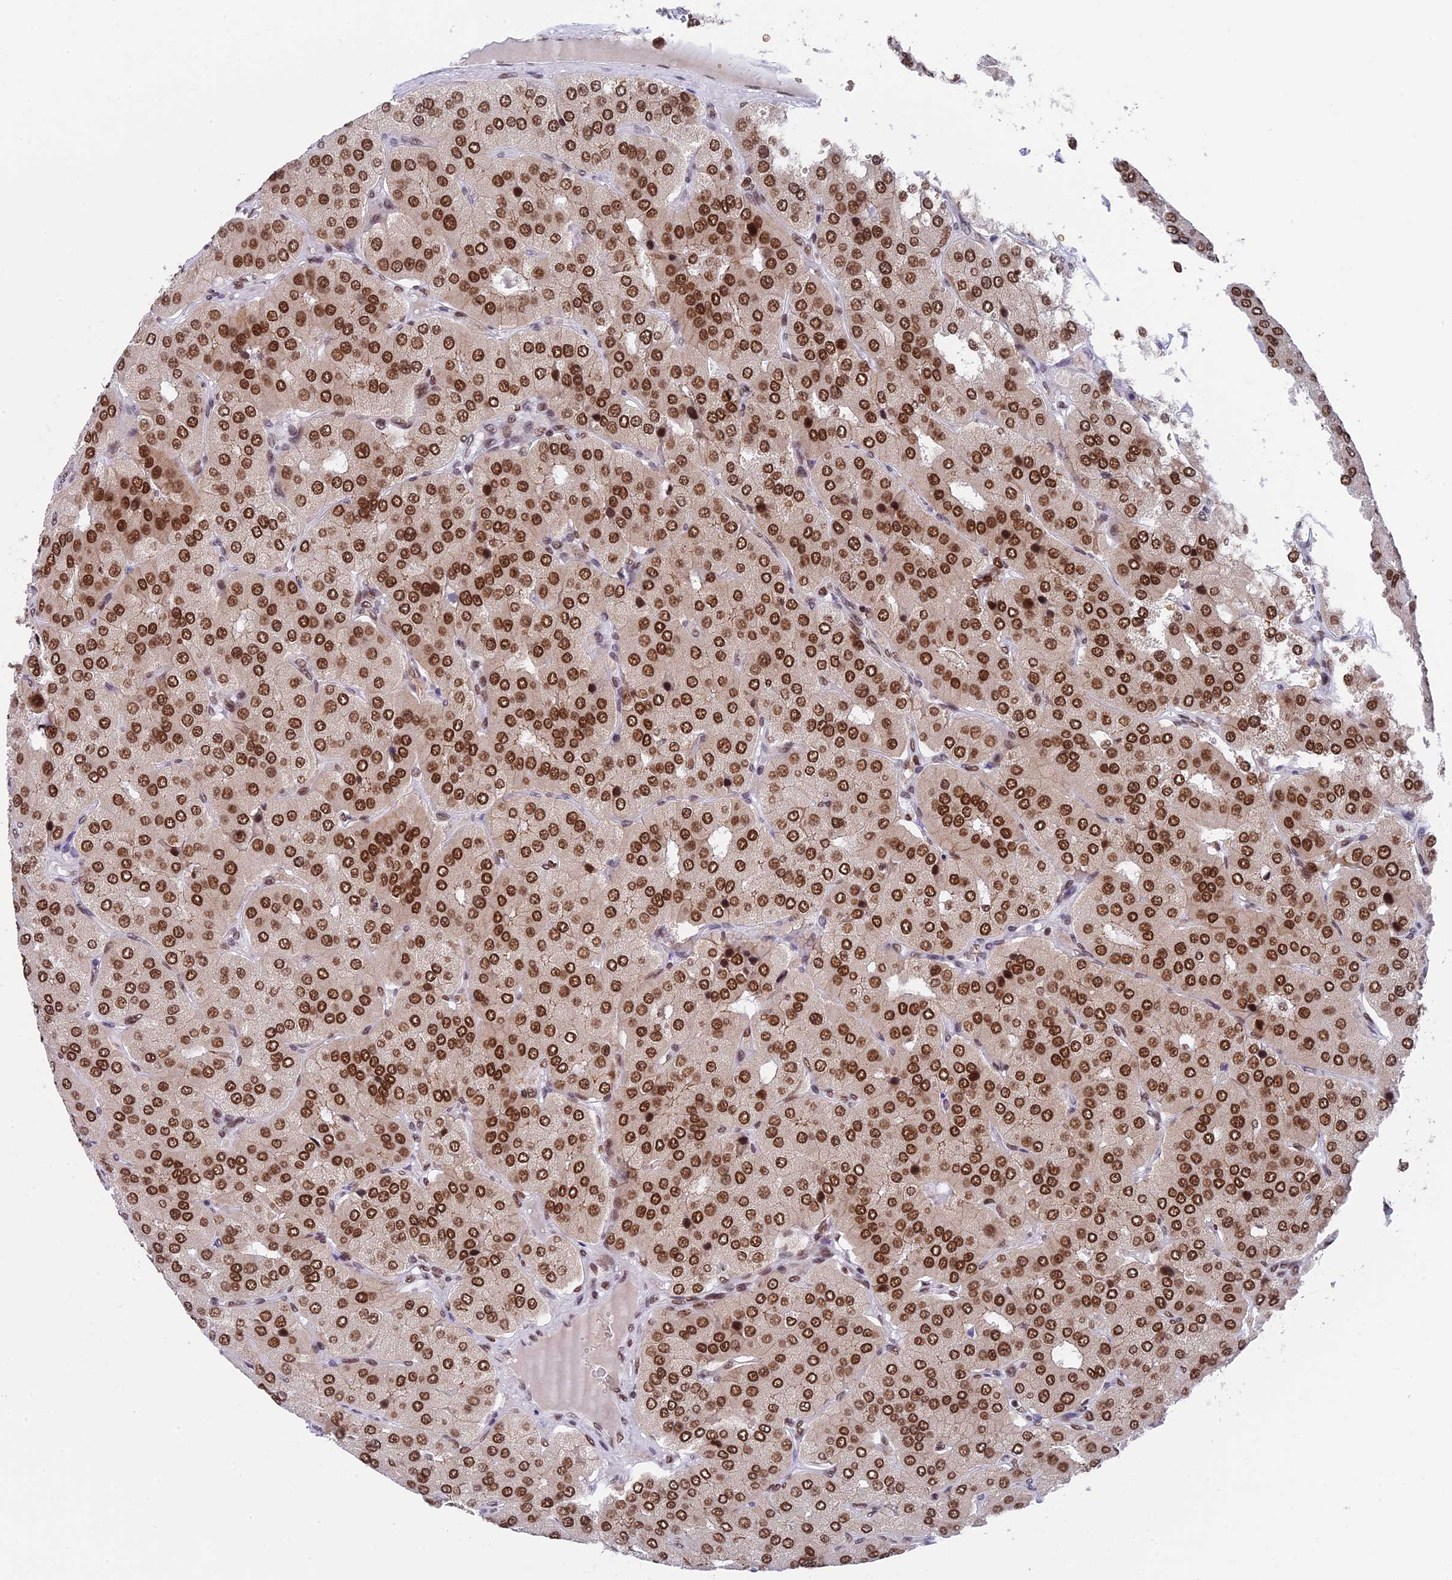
{"staining": {"intensity": "strong", "quantity": ">75%", "location": "nuclear"}, "tissue": "parathyroid gland", "cell_type": "Glandular cells", "image_type": "normal", "snomed": [{"axis": "morphology", "description": "Normal tissue, NOS"}, {"axis": "morphology", "description": "Adenoma, NOS"}, {"axis": "topography", "description": "Parathyroid gland"}], "caption": "An IHC micrograph of unremarkable tissue is shown. Protein staining in brown shows strong nuclear positivity in parathyroid gland within glandular cells.", "gene": "EEF1AKMT3", "patient": {"sex": "female", "age": 86}}